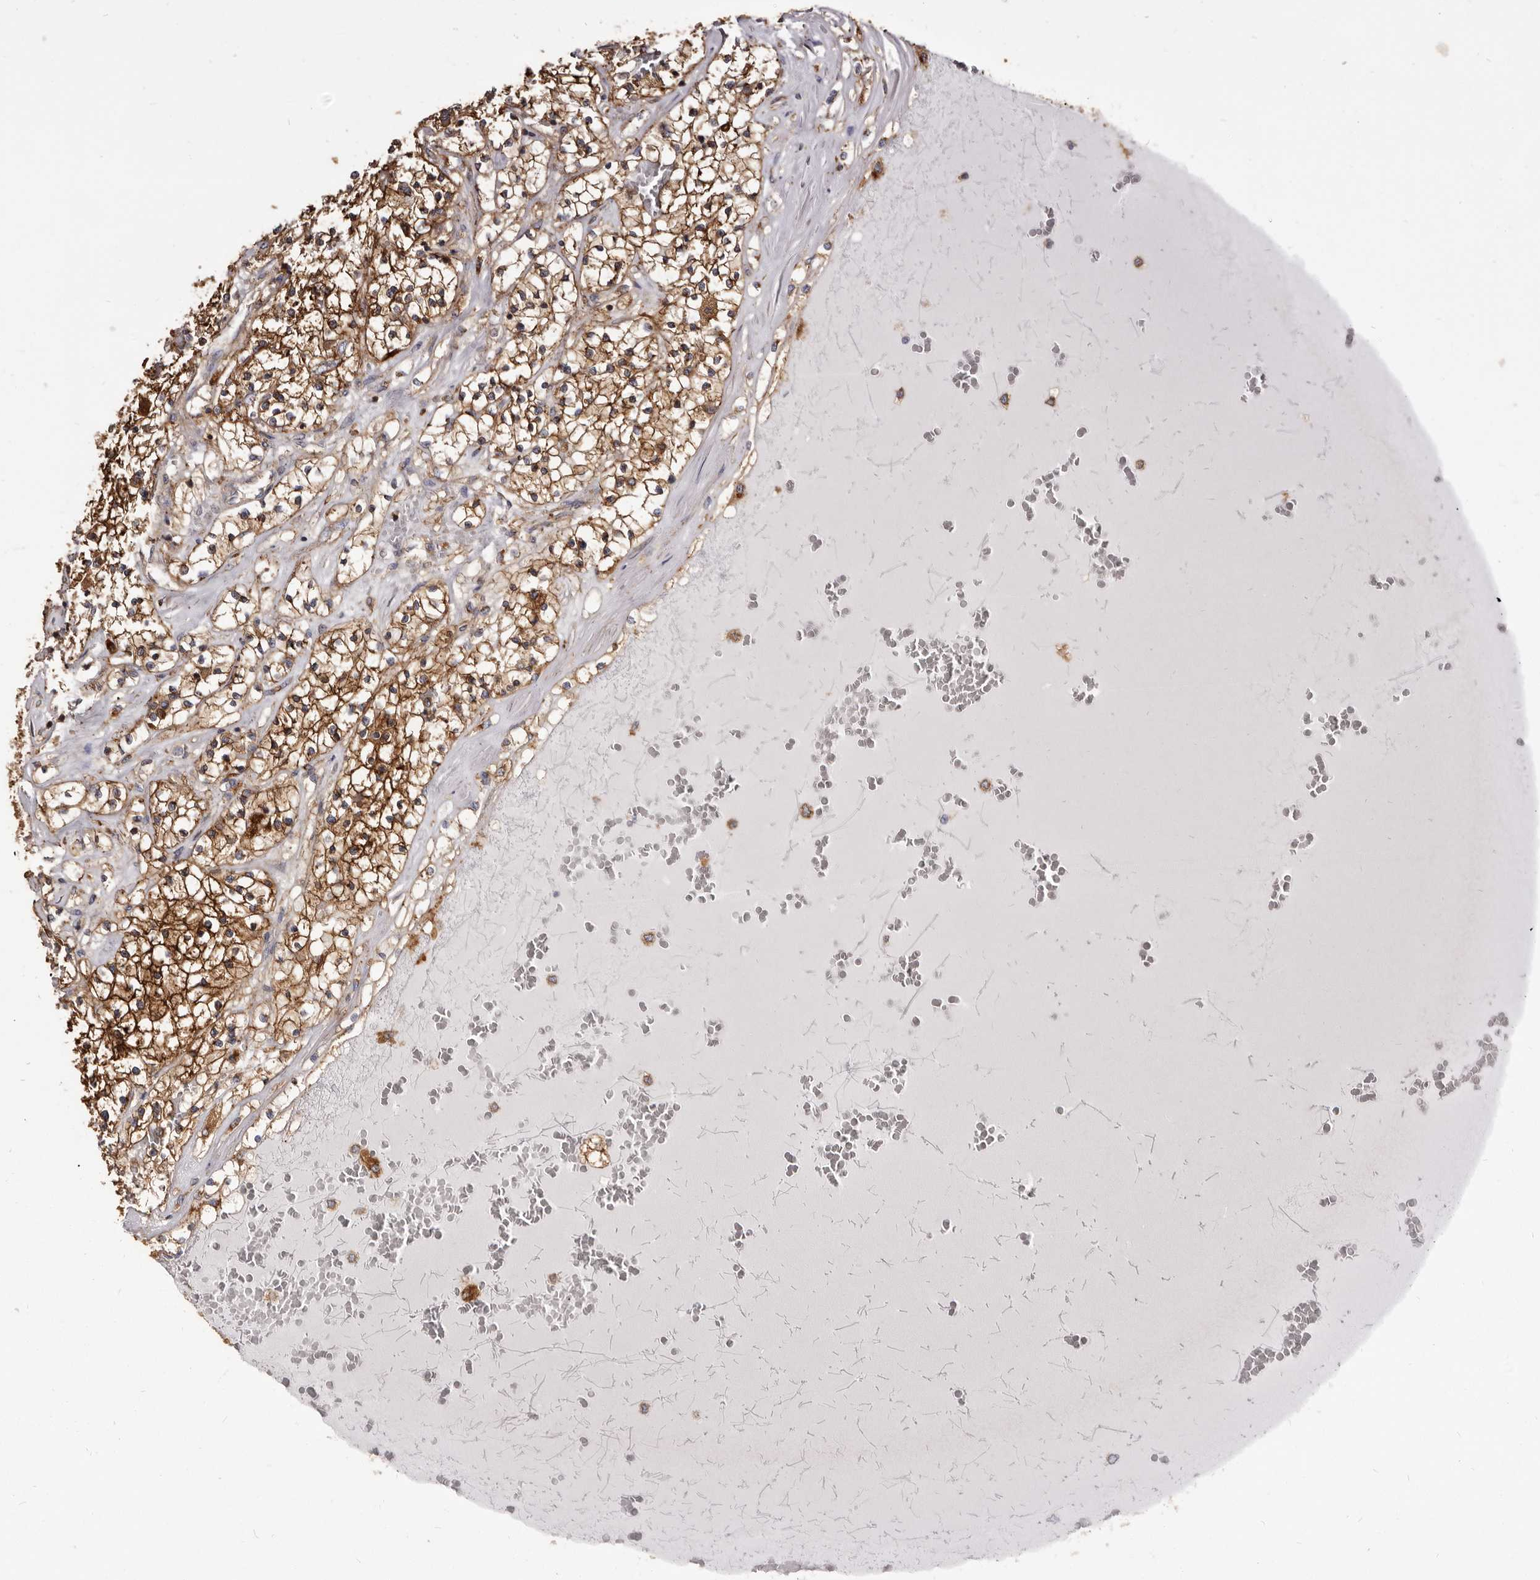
{"staining": {"intensity": "strong", "quantity": ">75%", "location": "cytoplasmic/membranous"}, "tissue": "renal cancer", "cell_type": "Tumor cells", "image_type": "cancer", "snomed": [{"axis": "morphology", "description": "Normal tissue, NOS"}, {"axis": "morphology", "description": "Adenocarcinoma, NOS"}, {"axis": "topography", "description": "Kidney"}], "caption": "Protein staining reveals strong cytoplasmic/membranous positivity in approximately >75% of tumor cells in renal cancer (adenocarcinoma). (Brightfield microscopy of DAB IHC at high magnification).", "gene": "TPD52", "patient": {"sex": "male", "age": 68}}